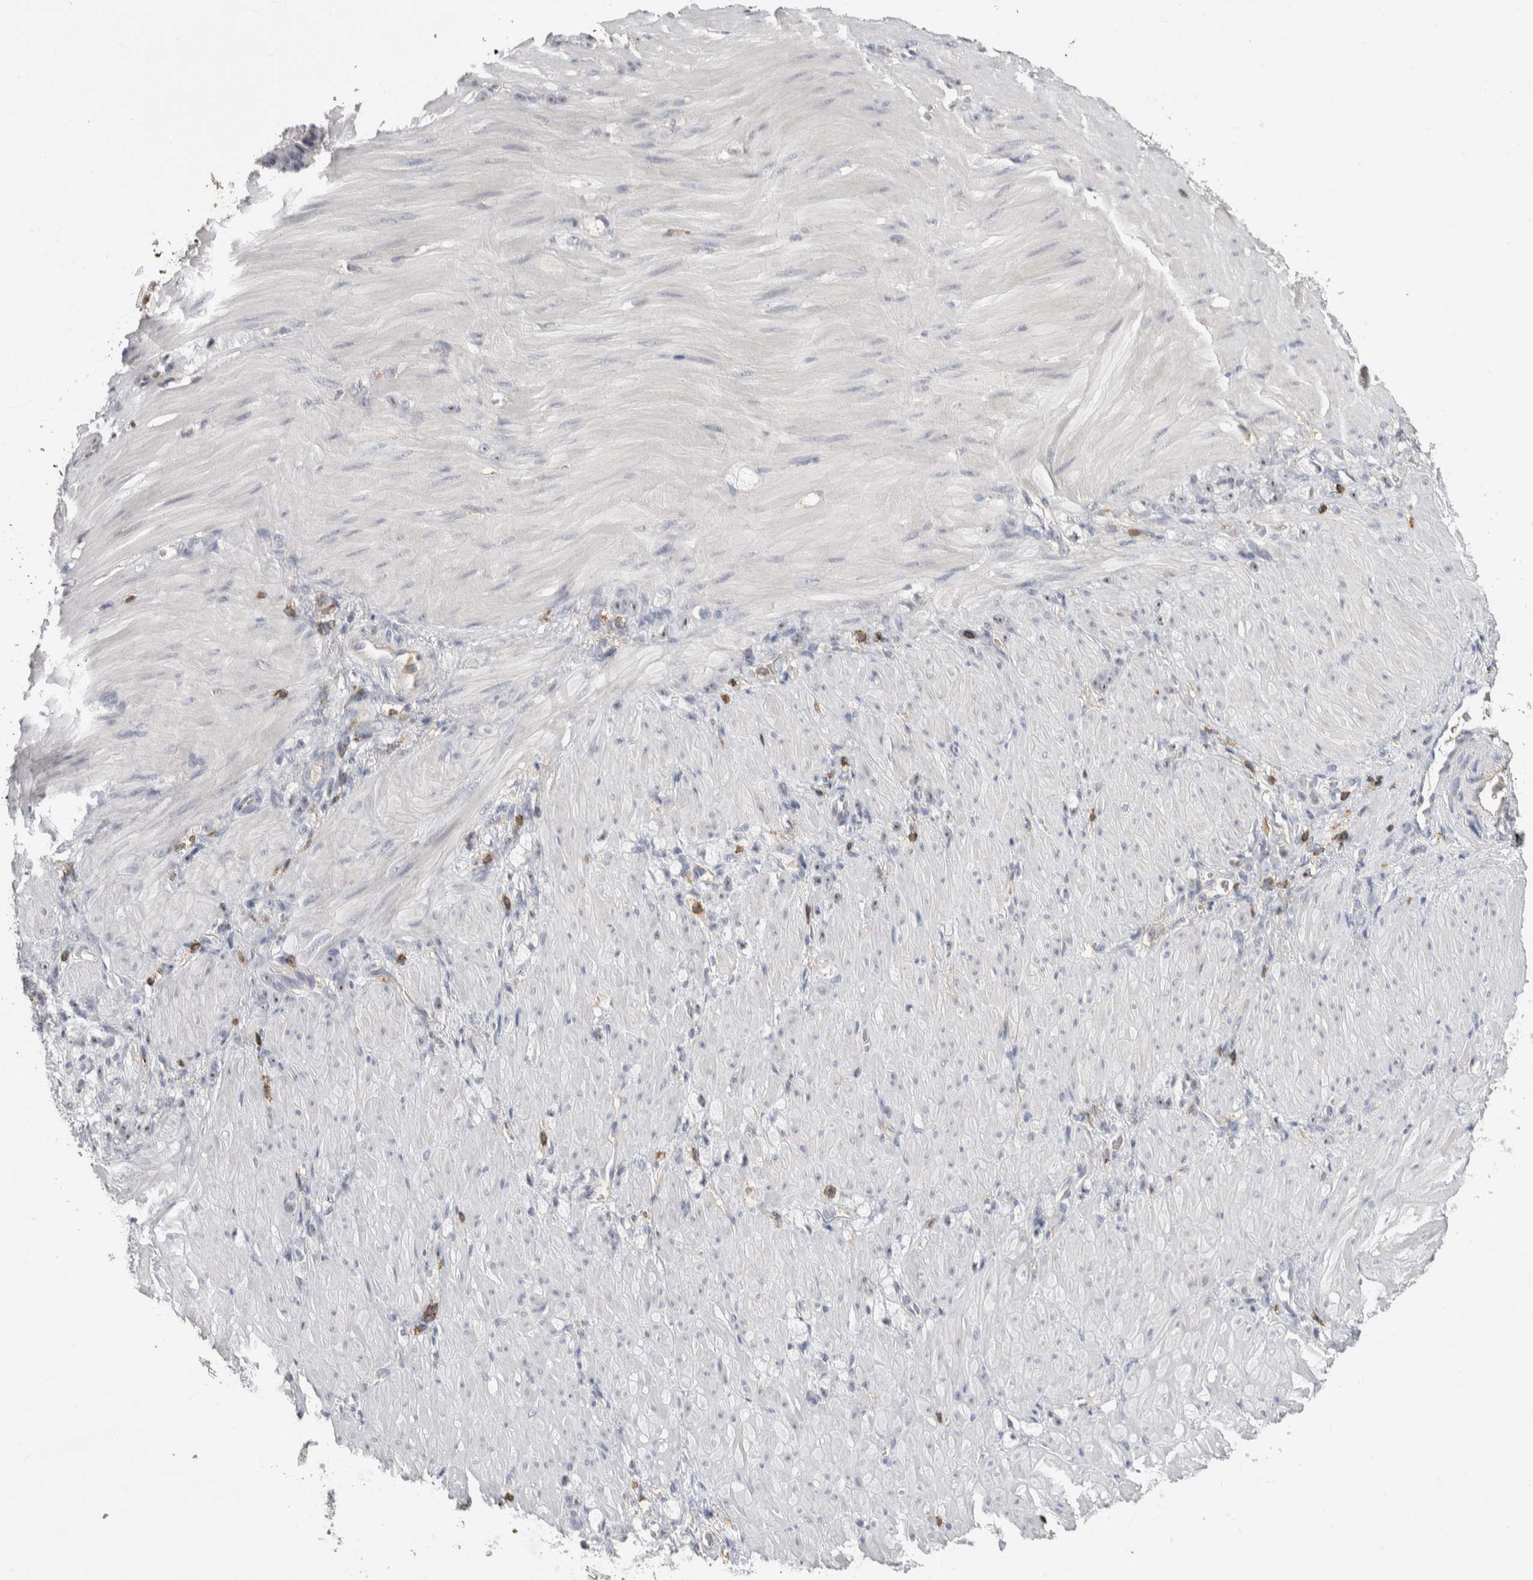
{"staining": {"intensity": "negative", "quantity": "none", "location": "none"}, "tissue": "stomach cancer", "cell_type": "Tumor cells", "image_type": "cancer", "snomed": [{"axis": "morphology", "description": "Normal tissue, NOS"}, {"axis": "morphology", "description": "Adenocarcinoma, NOS"}, {"axis": "topography", "description": "Stomach"}], "caption": "Immunohistochemical staining of human stomach adenocarcinoma demonstrates no significant staining in tumor cells.", "gene": "CEP295NL", "patient": {"sex": "male", "age": 82}}